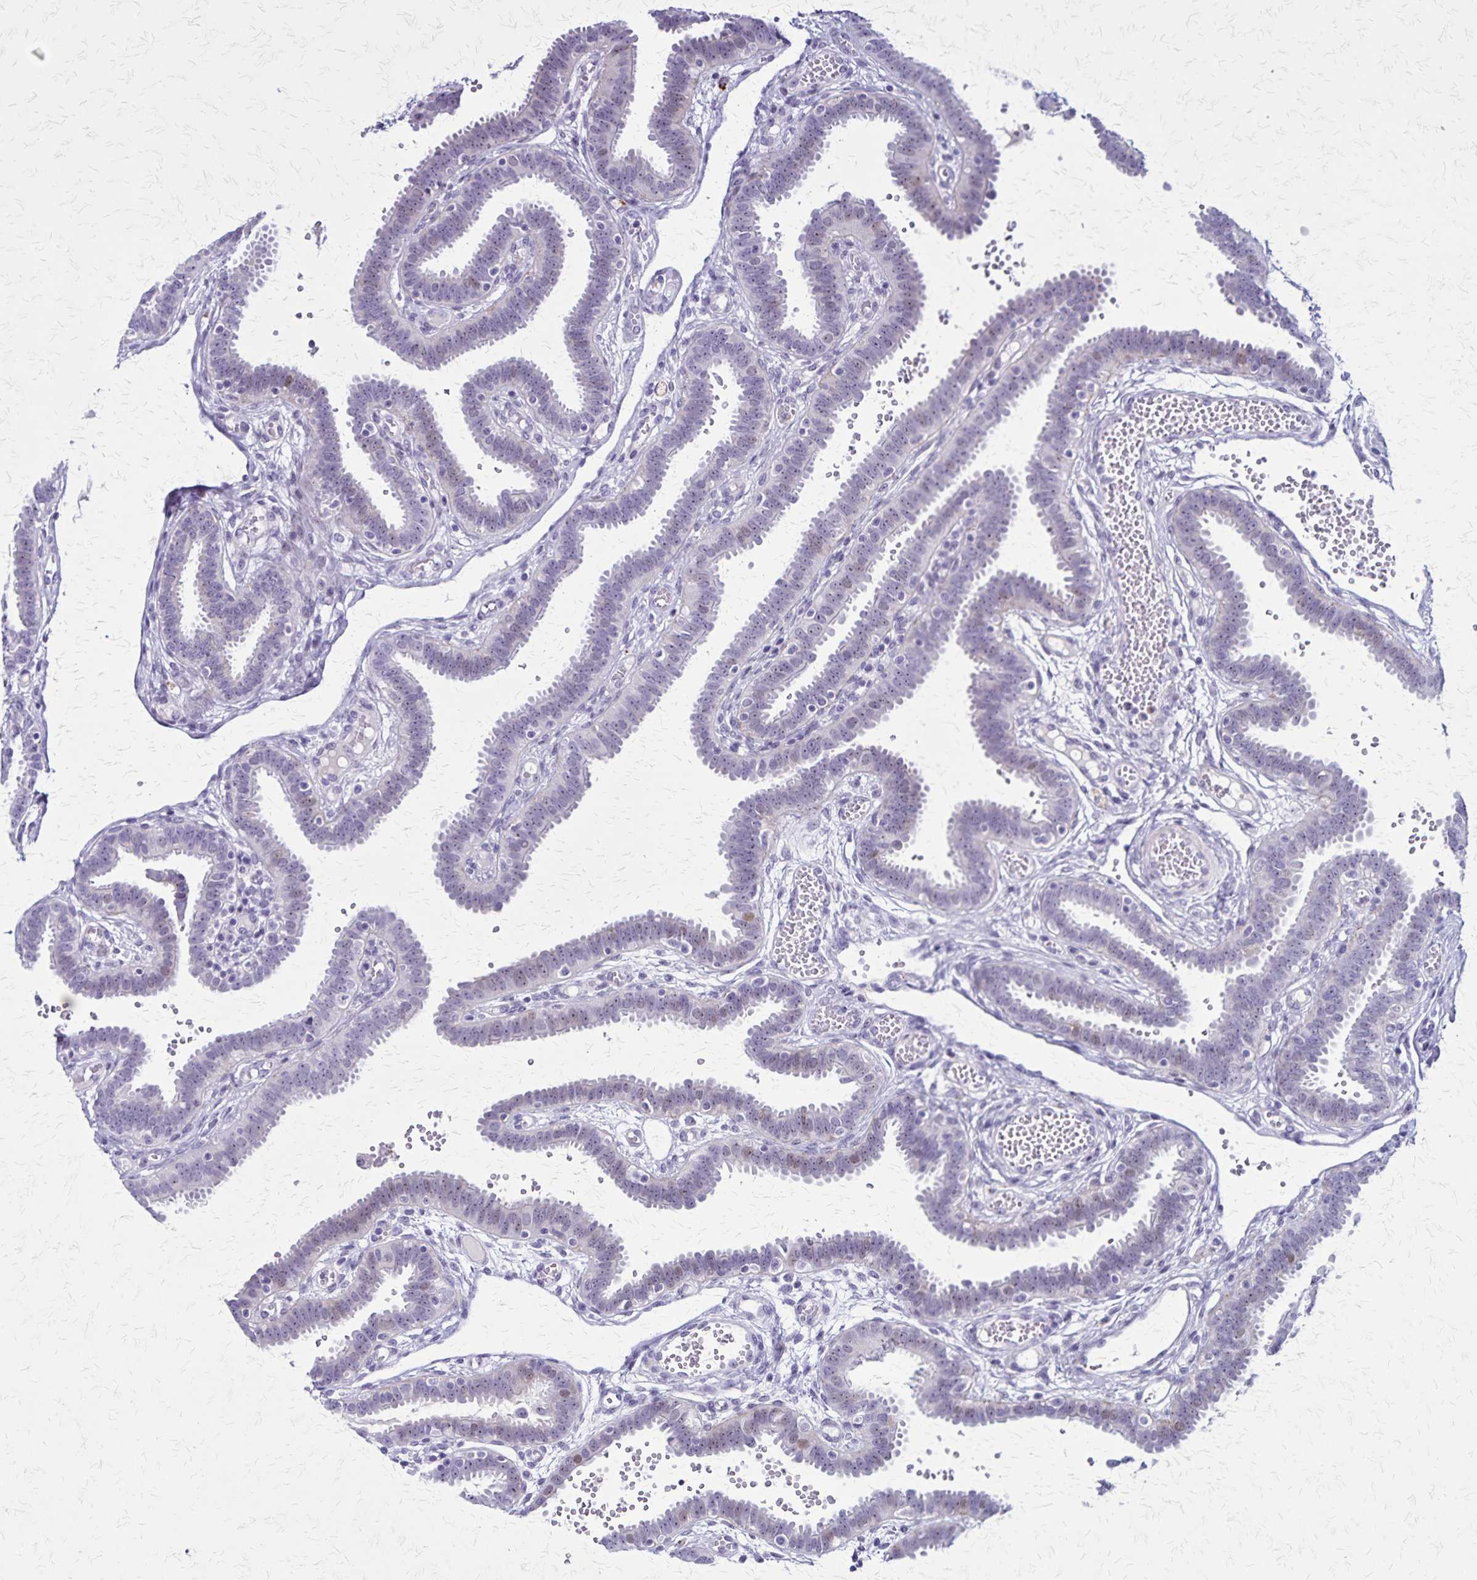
{"staining": {"intensity": "negative", "quantity": "none", "location": "none"}, "tissue": "fallopian tube", "cell_type": "Glandular cells", "image_type": "normal", "snomed": [{"axis": "morphology", "description": "Normal tissue, NOS"}, {"axis": "topography", "description": "Fallopian tube"}], "caption": "This is an IHC image of benign fallopian tube. There is no staining in glandular cells.", "gene": "OR51B5", "patient": {"sex": "female", "age": 37}}